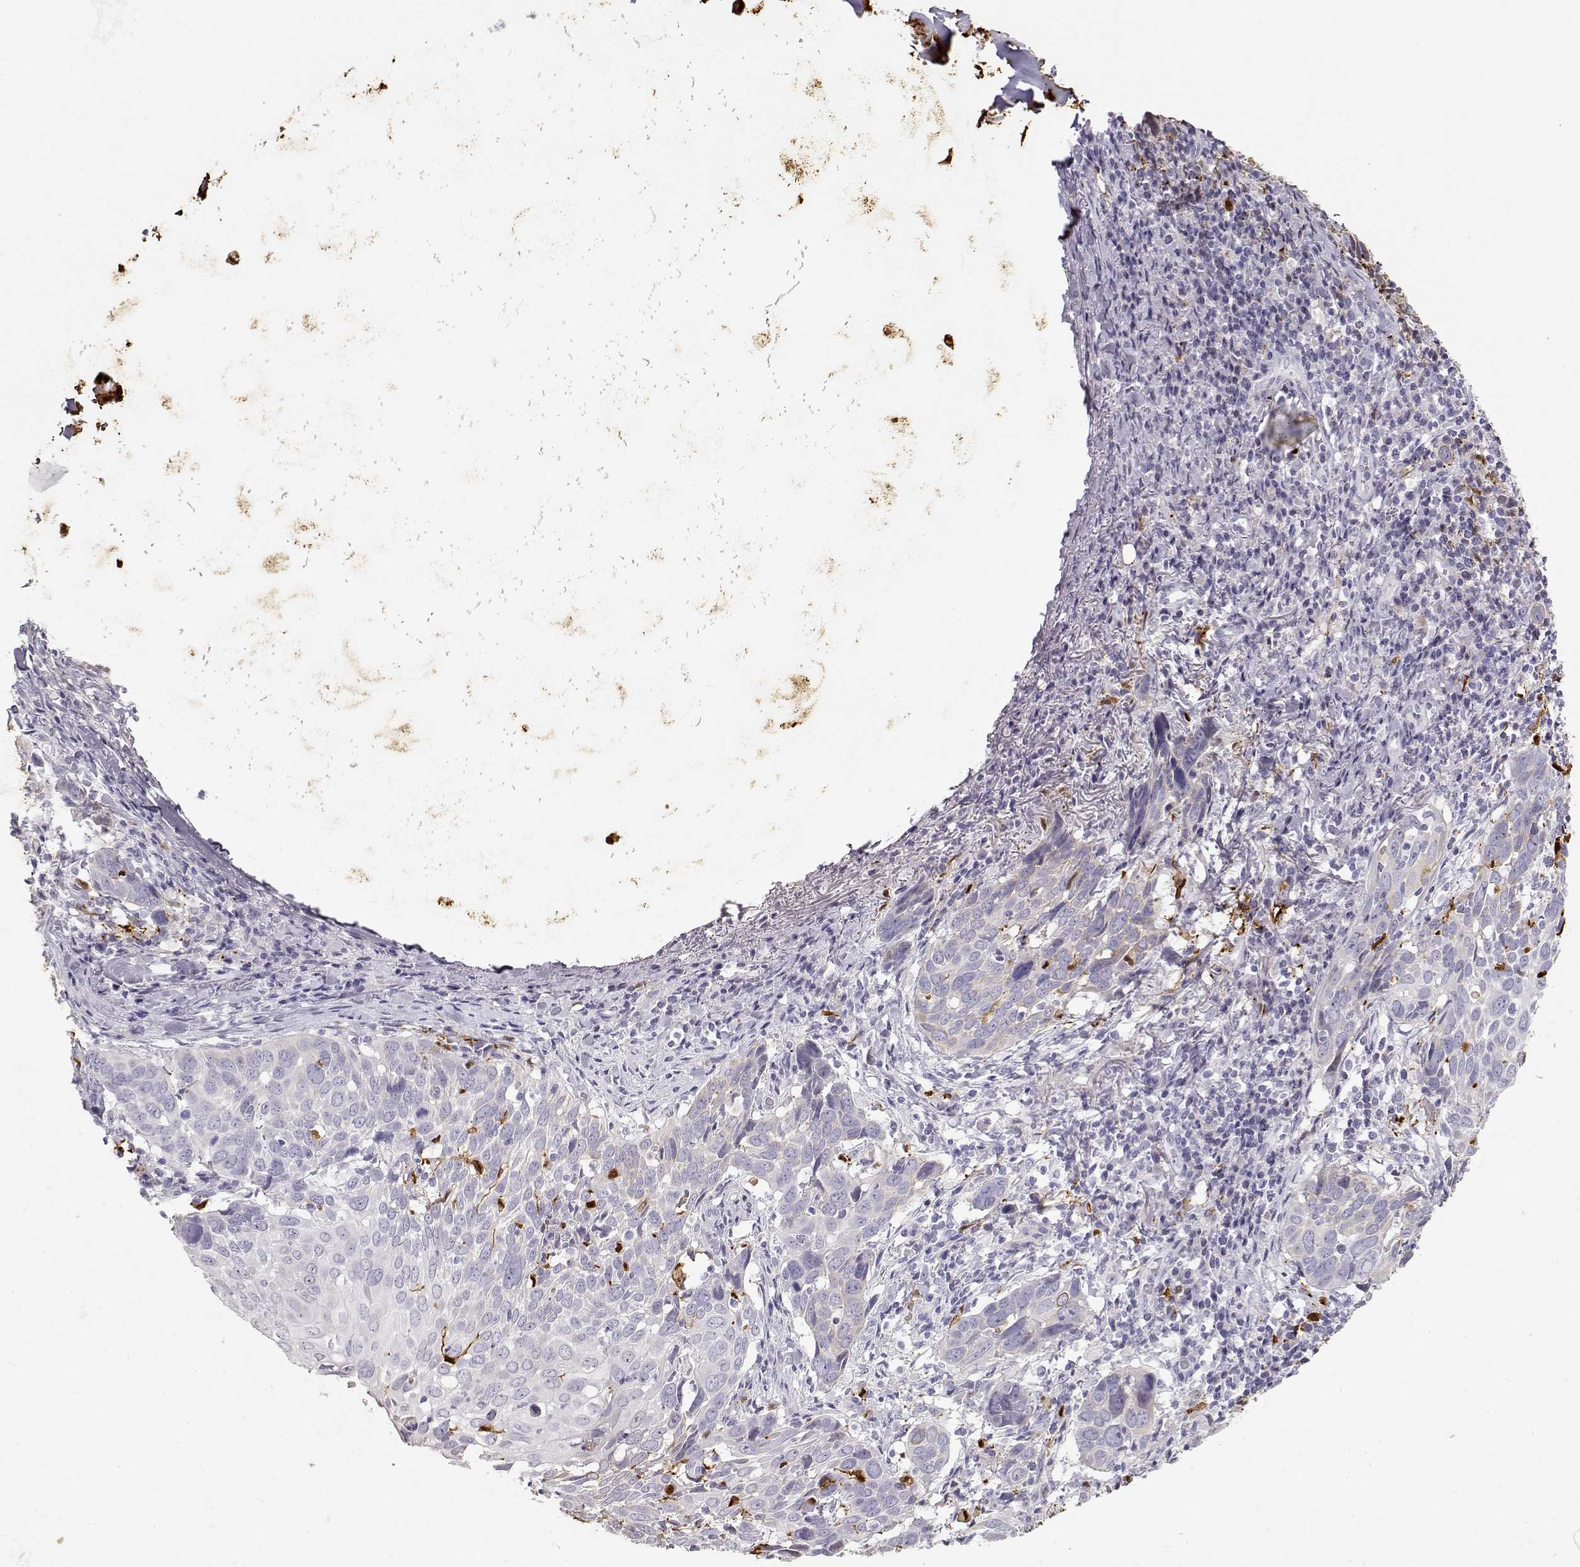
{"staining": {"intensity": "weak", "quantity": "<25%", "location": "cytoplasmic/membranous"}, "tissue": "lung cancer", "cell_type": "Tumor cells", "image_type": "cancer", "snomed": [{"axis": "morphology", "description": "Squamous cell carcinoma, NOS"}, {"axis": "topography", "description": "Lung"}], "caption": "The image shows no significant positivity in tumor cells of squamous cell carcinoma (lung). (DAB IHC with hematoxylin counter stain).", "gene": "S100B", "patient": {"sex": "male", "age": 57}}